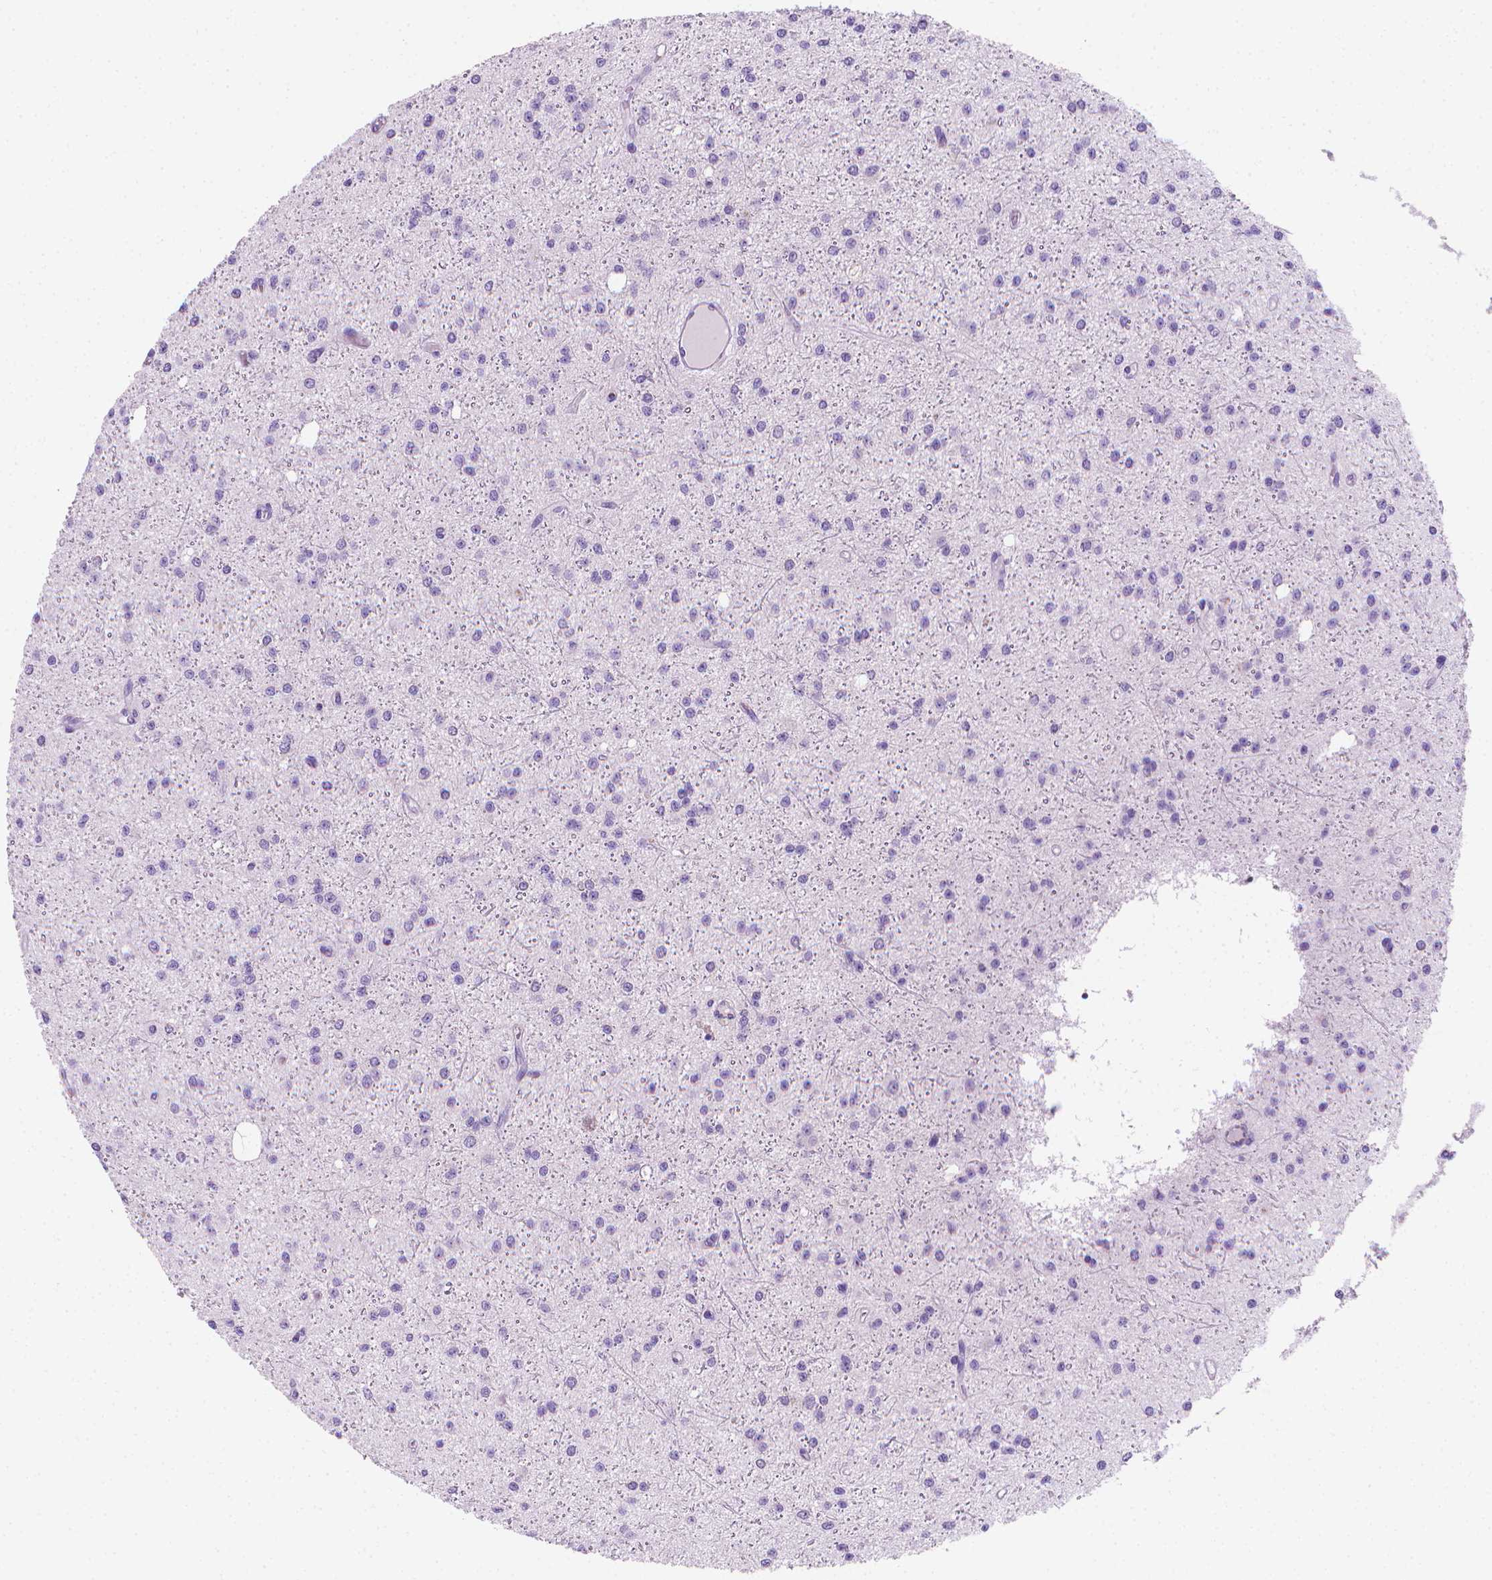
{"staining": {"intensity": "negative", "quantity": "none", "location": "none"}, "tissue": "glioma", "cell_type": "Tumor cells", "image_type": "cancer", "snomed": [{"axis": "morphology", "description": "Glioma, malignant, Low grade"}, {"axis": "topography", "description": "Brain"}], "caption": "DAB (3,3'-diaminobenzidine) immunohistochemical staining of malignant glioma (low-grade) exhibits no significant expression in tumor cells.", "gene": "FASN", "patient": {"sex": "male", "age": 27}}